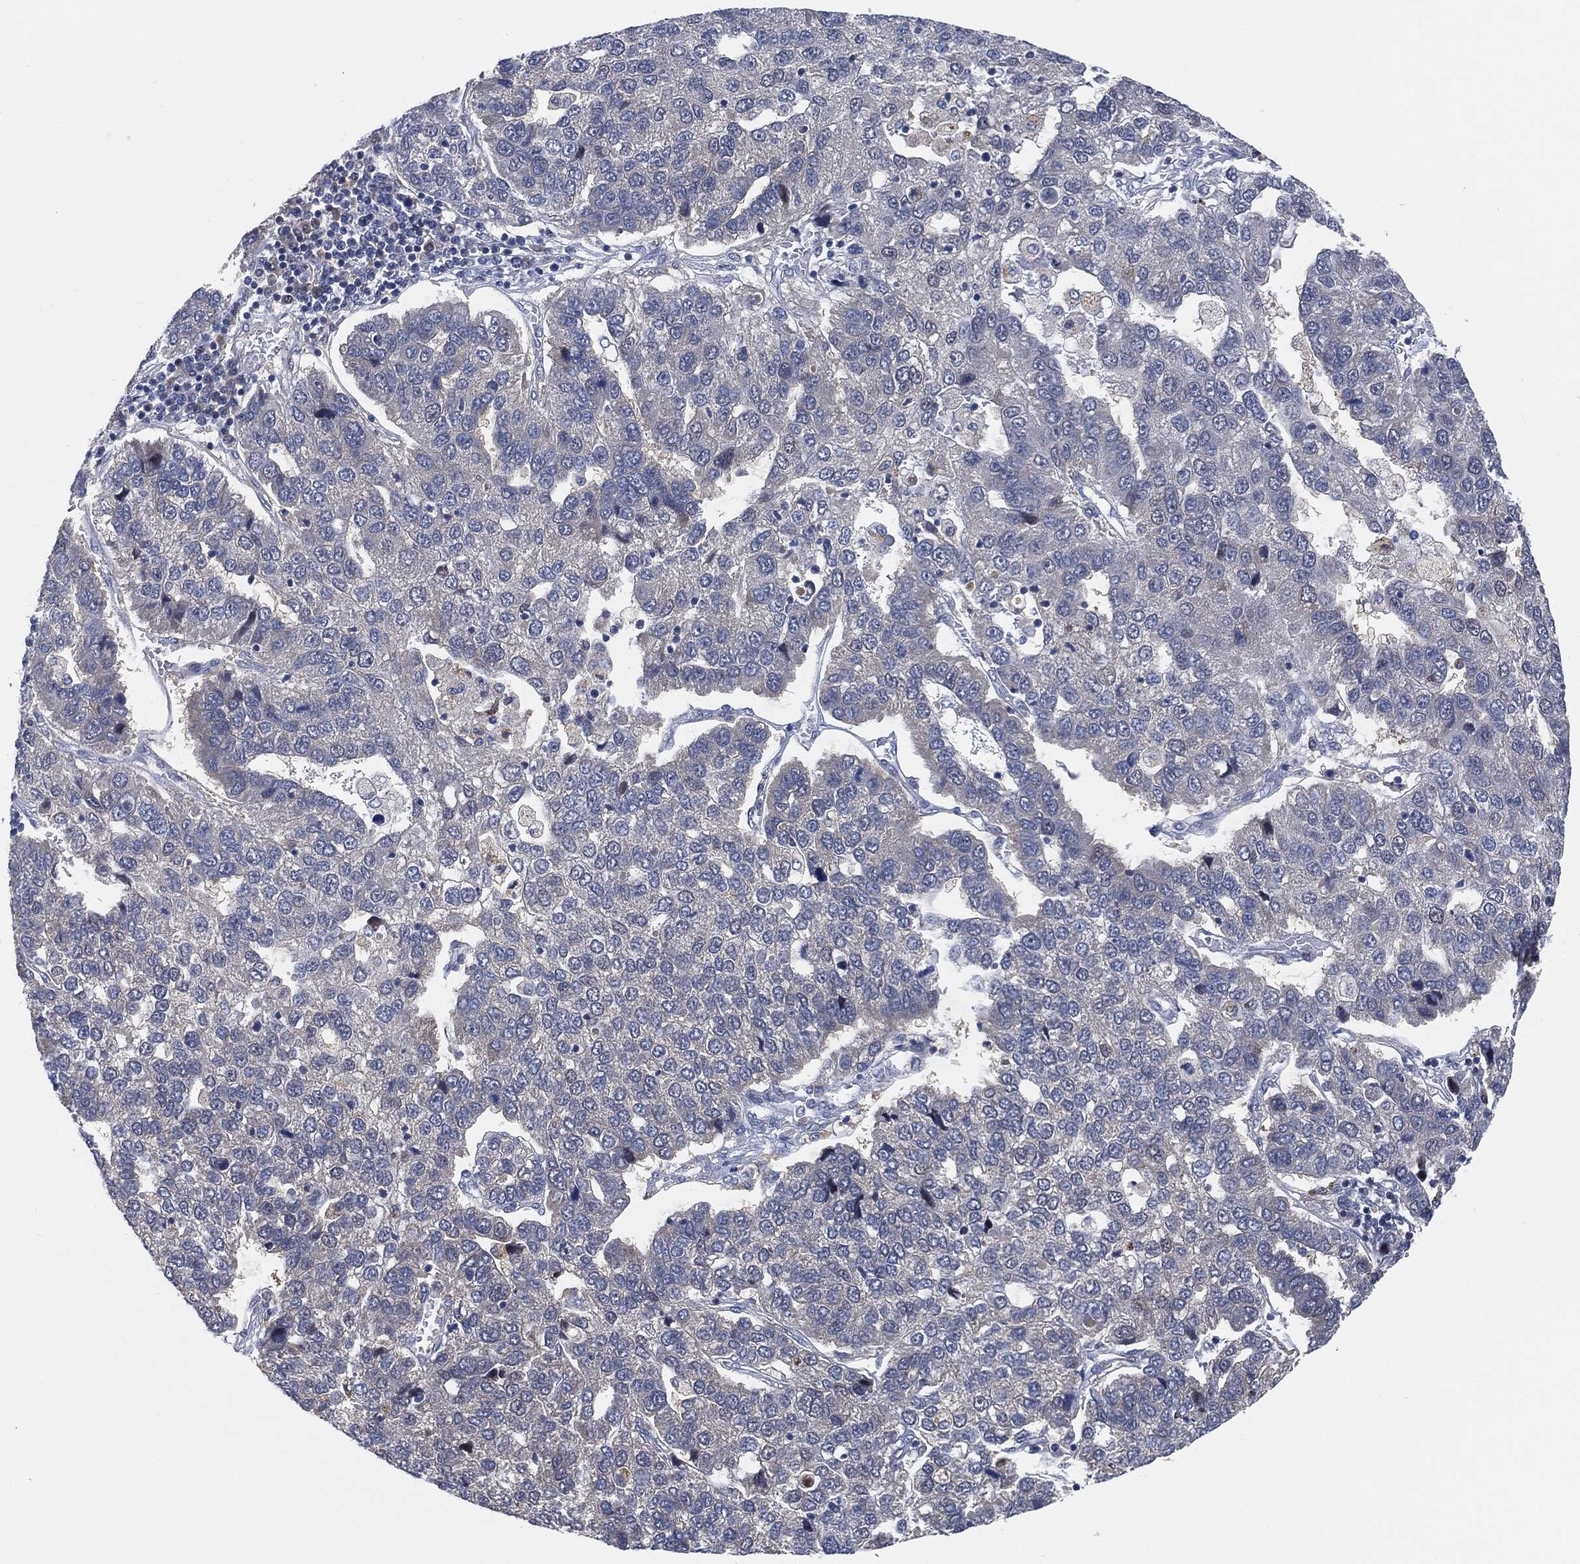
{"staining": {"intensity": "negative", "quantity": "none", "location": "none"}, "tissue": "pancreatic cancer", "cell_type": "Tumor cells", "image_type": "cancer", "snomed": [{"axis": "morphology", "description": "Adenocarcinoma, NOS"}, {"axis": "topography", "description": "Pancreas"}], "caption": "Immunohistochemistry of human pancreatic cancer shows no positivity in tumor cells. The staining was performed using DAB (3,3'-diaminobenzidine) to visualize the protein expression in brown, while the nuclei were stained in blue with hematoxylin (Magnification: 20x).", "gene": "VSIG4", "patient": {"sex": "female", "age": 61}}